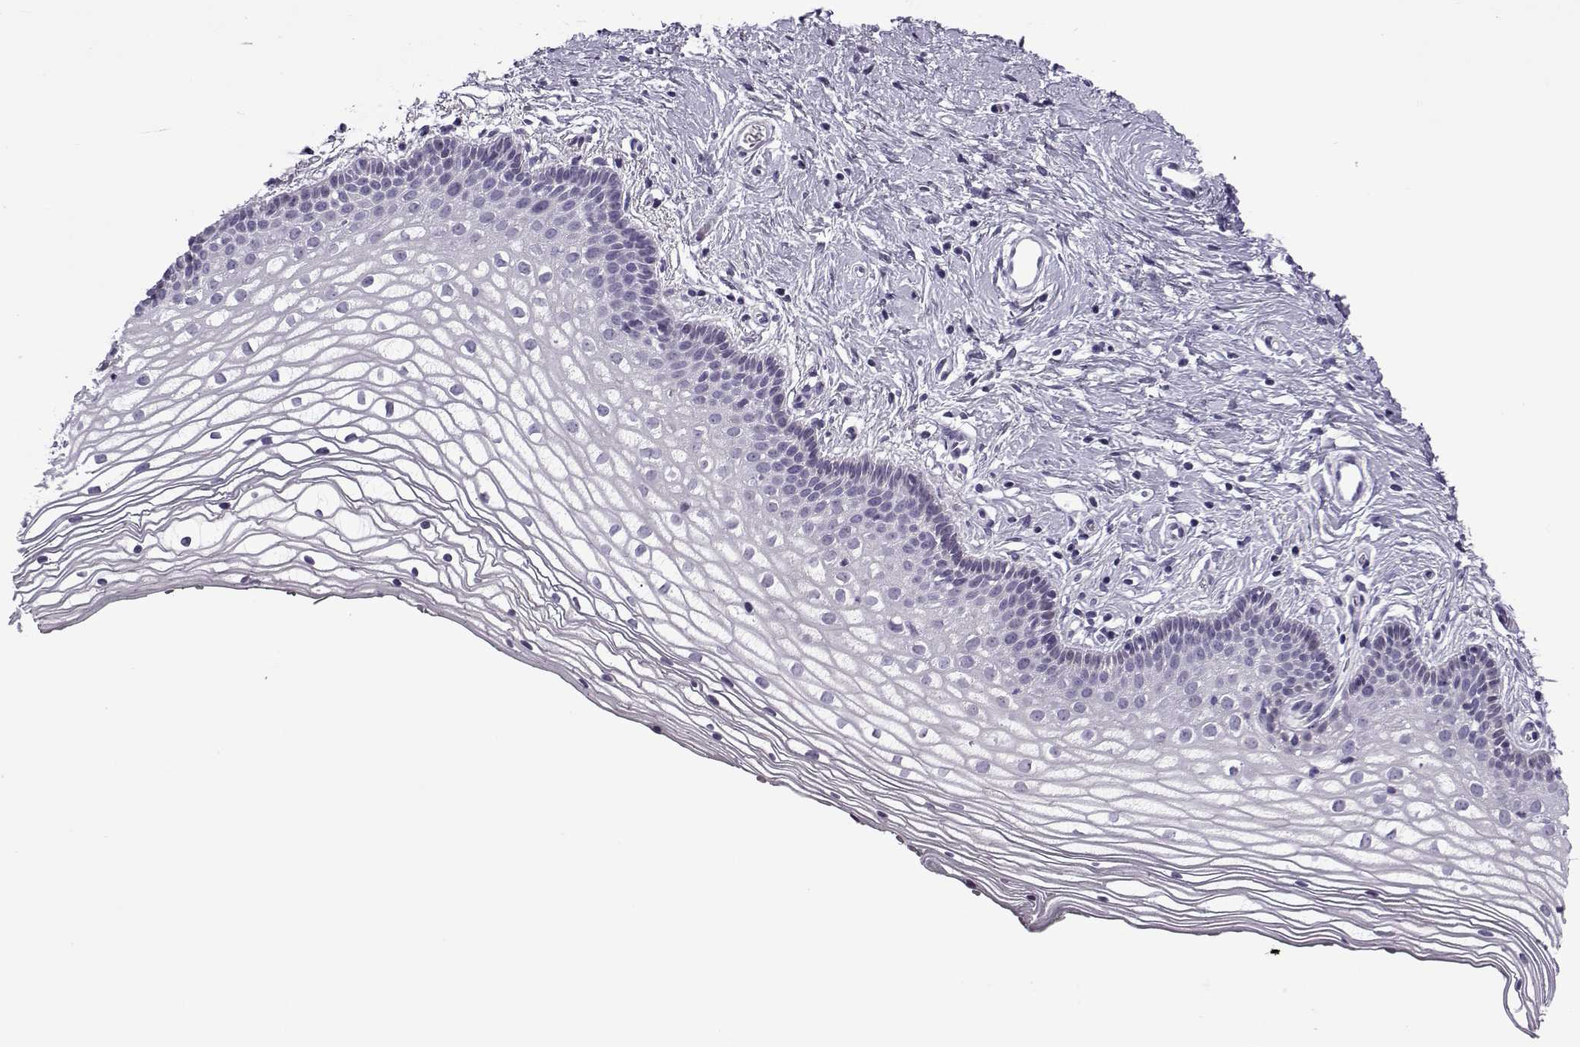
{"staining": {"intensity": "negative", "quantity": "none", "location": "none"}, "tissue": "vagina", "cell_type": "Squamous epithelial cells", "image_type": "normal", "snomed": [{"axis": "morphology", "description": "Normal tissue, NOS"}, {"axis": "topography", "description": "Vagina"}], "caption": "Benign vagina was stained to show a protein in brown. There is no significant positivity in squamous epithelial cells. Nuclei are stained in blue.", "gene": "OIP5", "patient": {"sex": "female", "age": 36}}